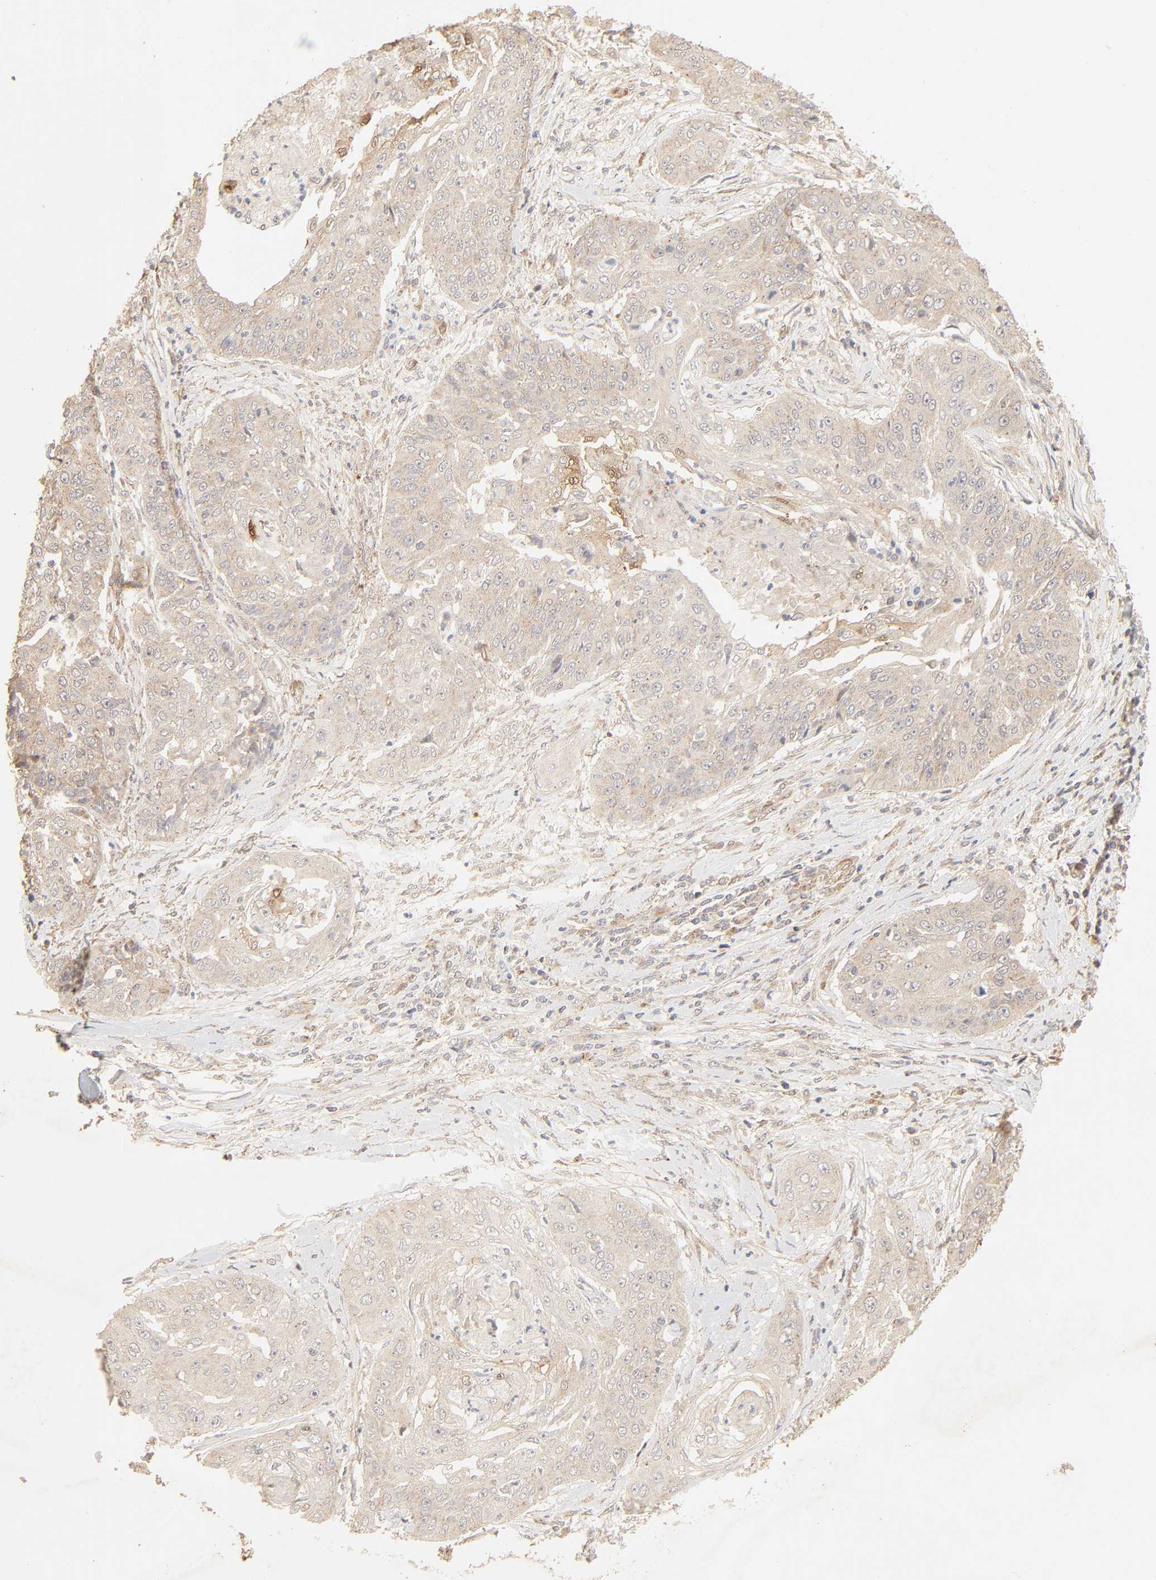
{"staining": {"intensity": "moderate", "quantity": "25%-75%", "location": "cytoplasmic/membranous"}, "tissue": "cervical cancer", "cell_type": "Tumor cells", "image_type": "cancer", "snomed": [{"axis": "morphology", "description": "Squamous cell carcinoma, NOS"}, {"axis": "topography", "description": "Cervix"}], "caption": "Human cervical cancer (squamous cell carcinoma) stained with a brown dye shows moderate cytoplasmic/membranous positive positivity in about 25%-75% of tumor cells.", "gene": "EPS8", "patient": {"sex": "female", "age": 64}}